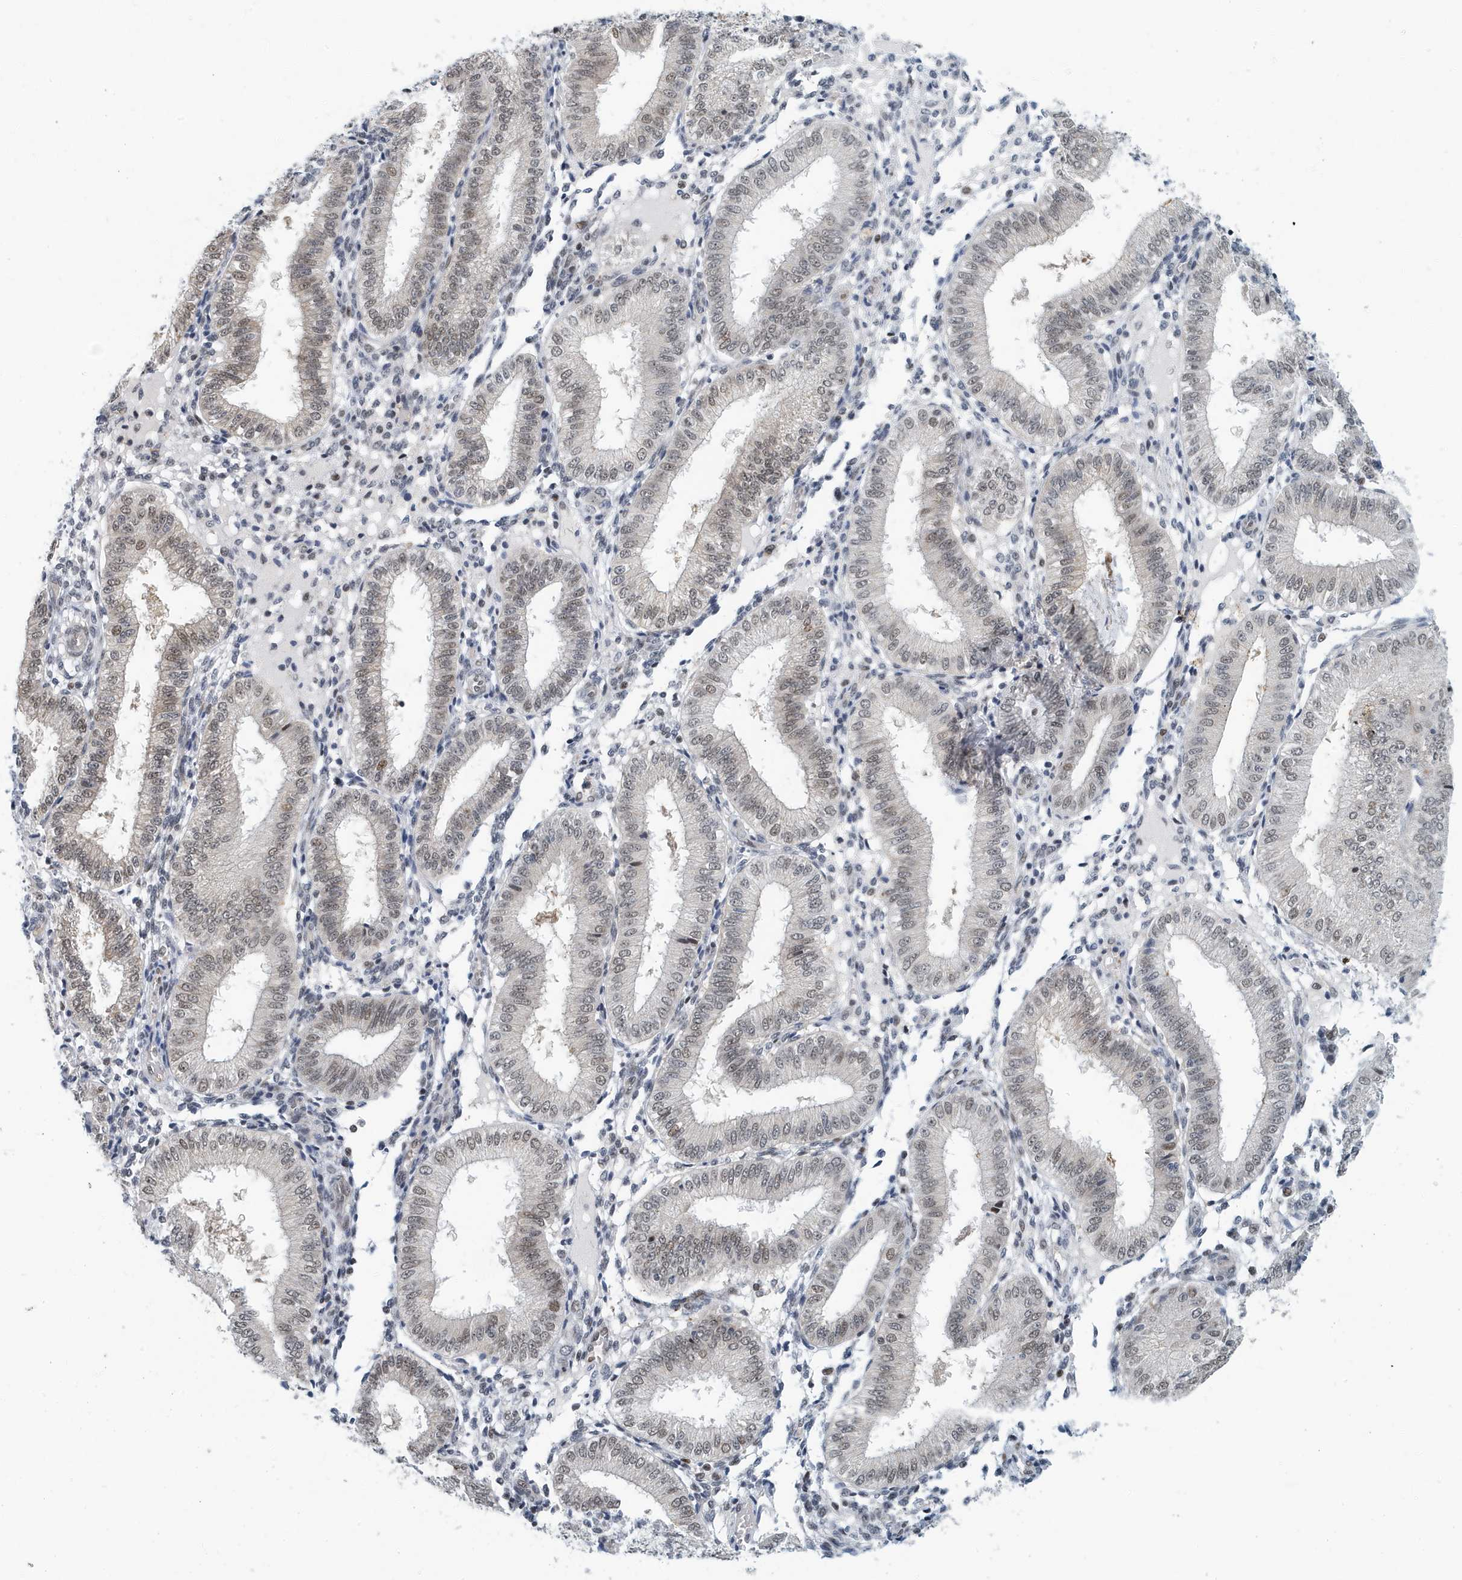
{"staining": {"intensity": "weak", "quantity": "<25%", "location": "nuclear"}, "tissue": "endometrium", "cell_type": "Cells in endometrial stroma", "image_type": "normal", "snomed": [{"axis": "morphology", "description": "Normal tissue, NOS"}, {"axis": "topography", "description": "Endometrium"}], "caption": "IHC micrograph of normal endometrium stained for a protein (brown), which demonstrates no positivity in cells in endometrial stroma.", "gene": "KIF15", "patient": {"sex": "female", "age": 39}}